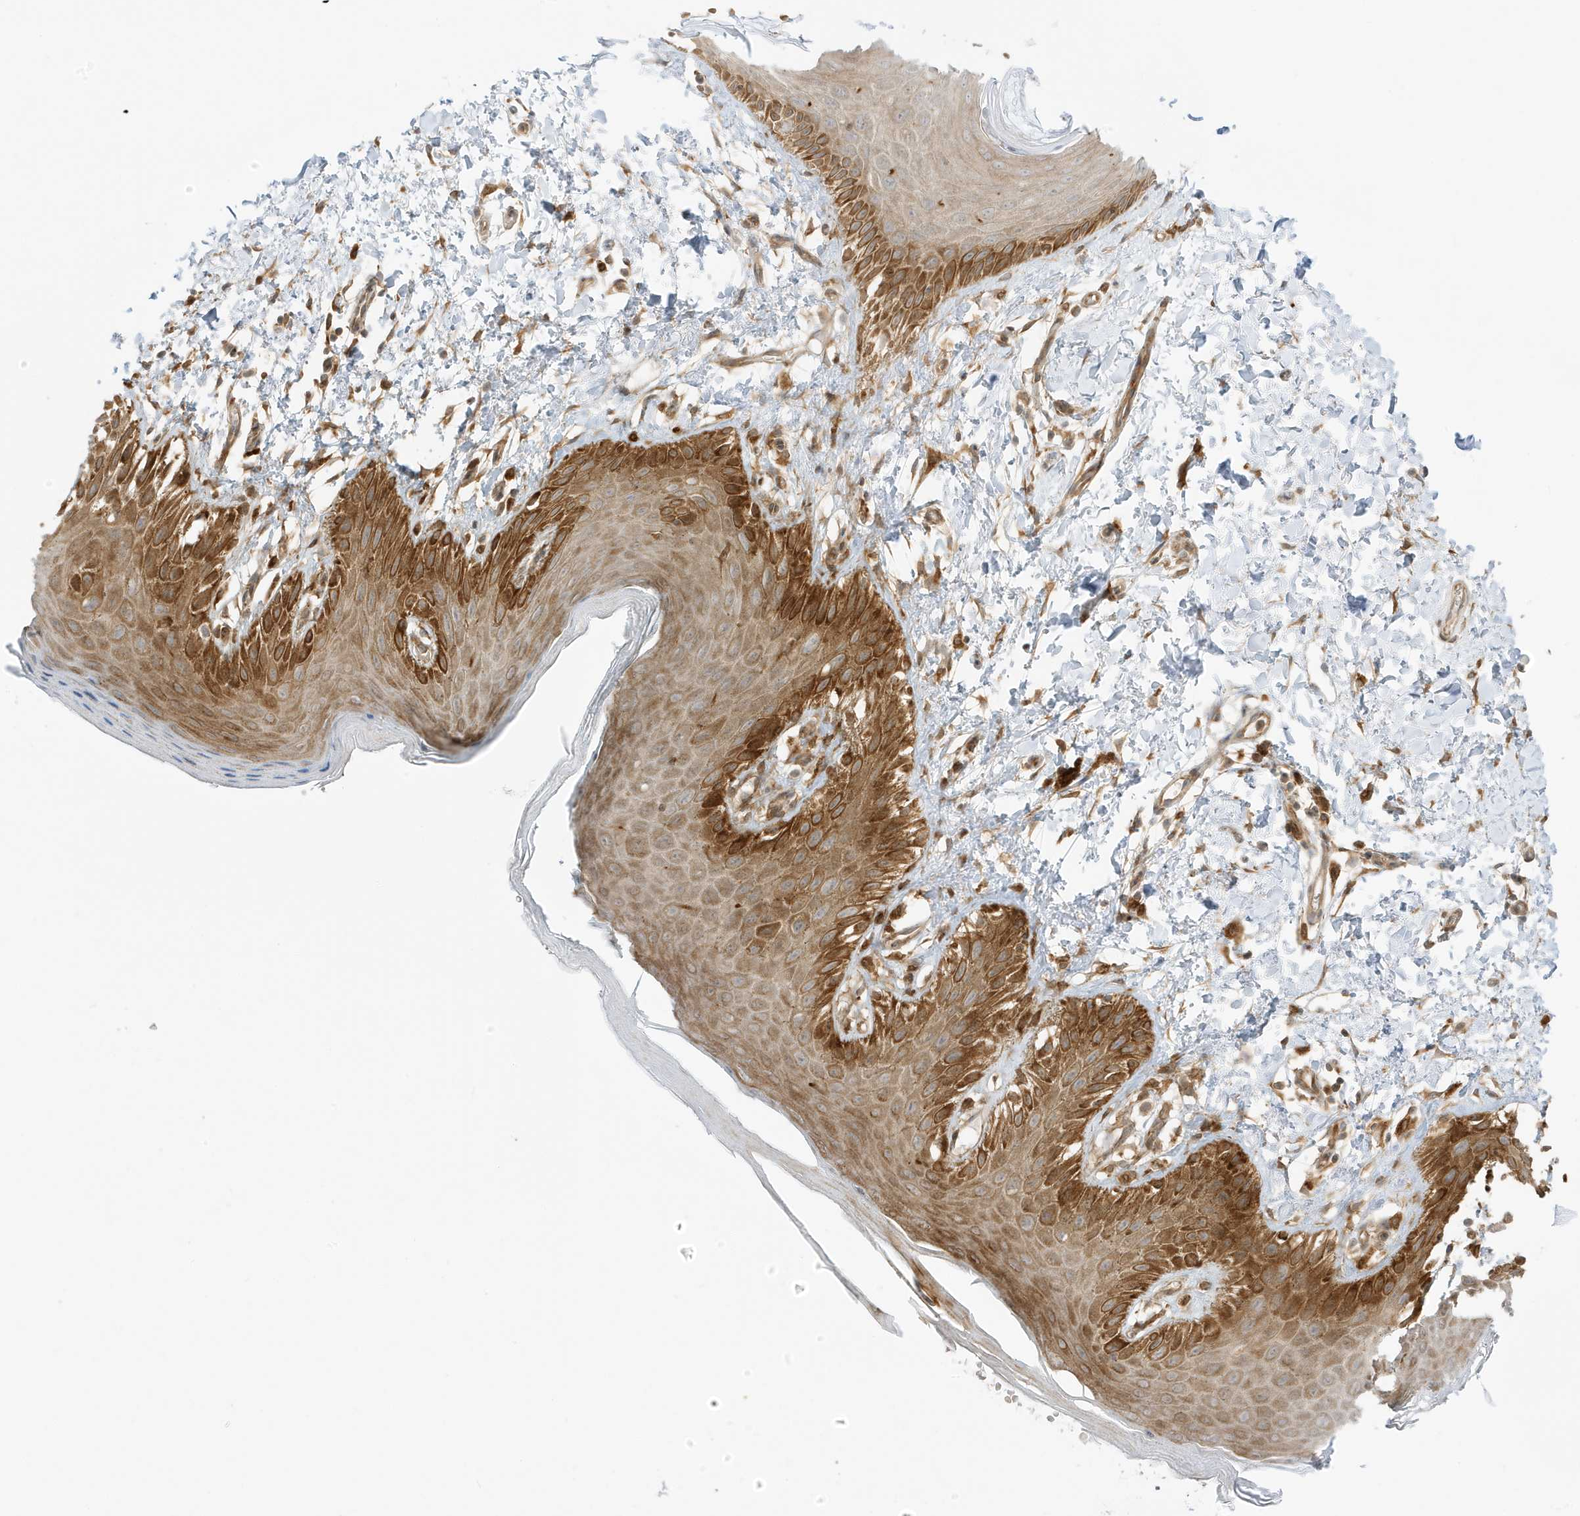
{"staining": {"intensity": "strong", "quantity": ">75%", "location": "cytoplasmic/membranous"}, "tissue": "skin", "cell_type": "Epidermal cells", "image_type": "normal", "snomed": [{"axis": "morphology", "description": "Normal tissue, NOS"}, {"axis": "topography", "description": "Anal"}], "caption": "A high-resolution photomicrograph shows immunohistochemistry staining of benign skin, which displays strong cytoplasmic/membranous positivity in about >75% of epidermal cells.", "gene": "SCARF2", "patient": {"sex": "male", "age": 44}}